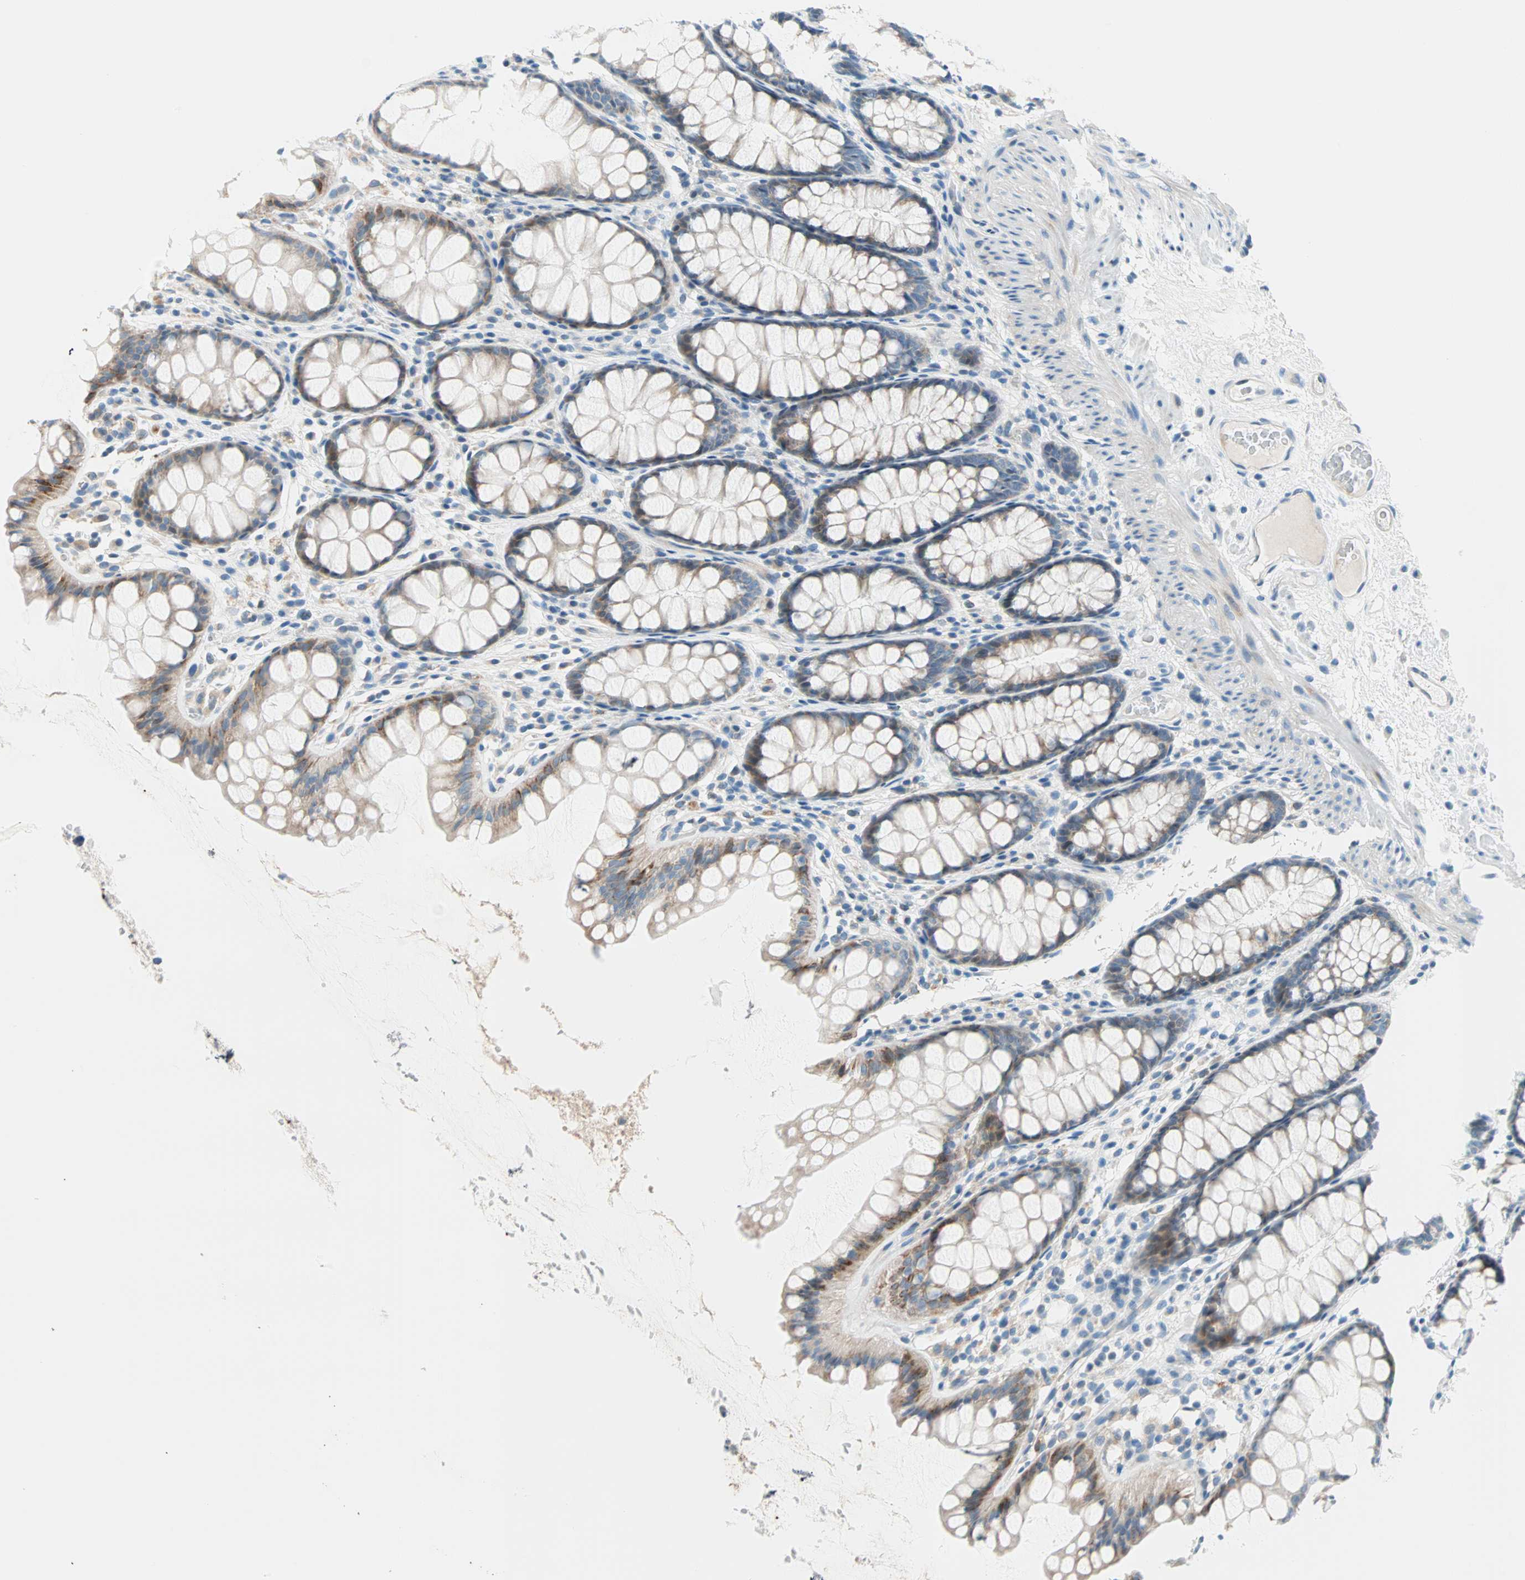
{"staining": {"intensity": "negative", "quantity": "none", "location": "none"}, "tissue": "colon", "cell_type": "Endothelial cells", "image_type": "normal", "snomed": [{"axis": "morphology", "description": "Normal tissue, NOS"}, {"axis": "topography", "description": "Colon"}], "caption": "The micrograph demonstrates no significant staining in endothelial cells of colon.", "gene": "TMEM163", "patient": {"sex": "female", "age": 55}}